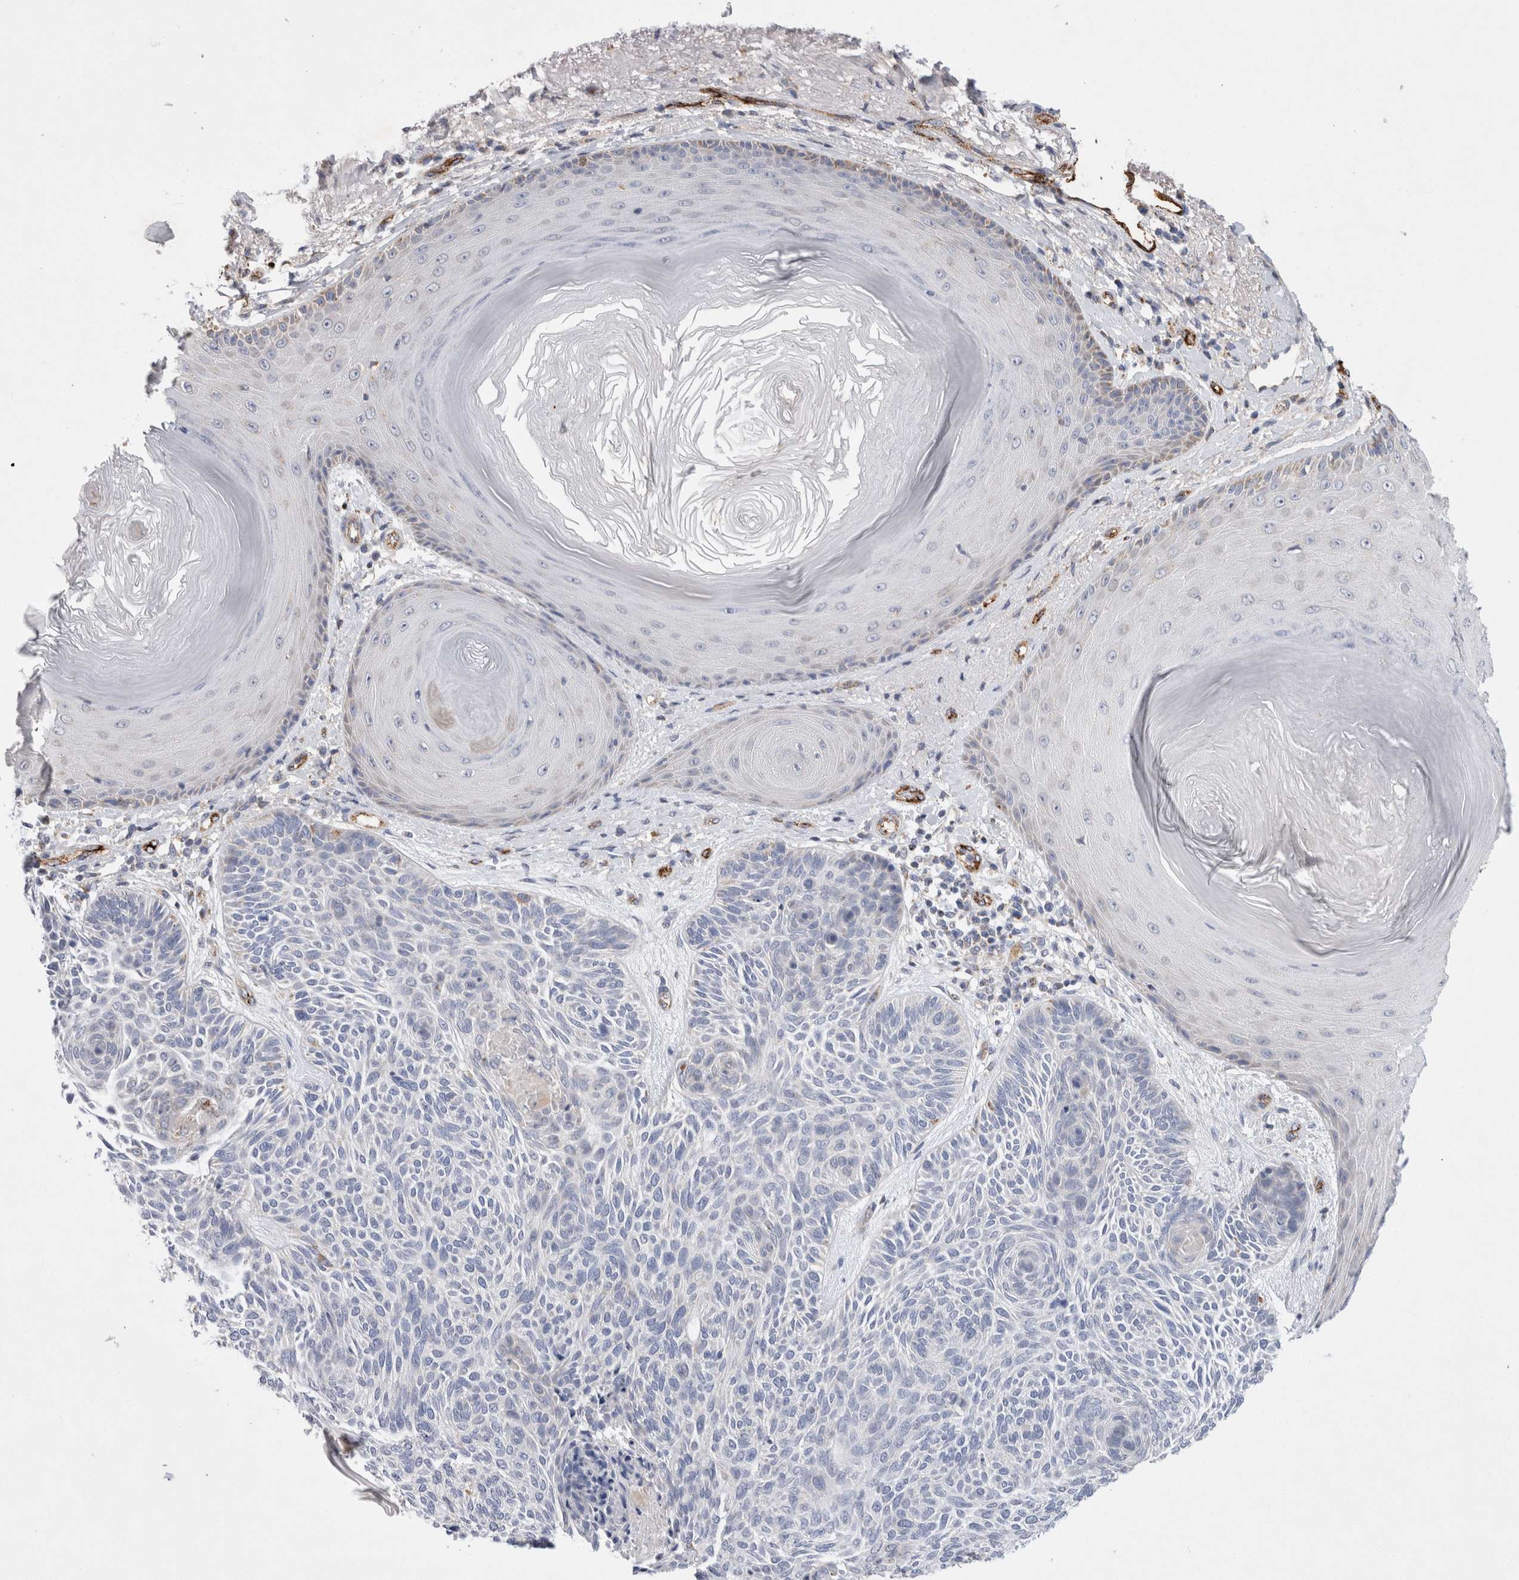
{"staining": {"intensity": "negative", "quantity": "none", "location": "none"}, "tissue": "skin cancer", "cell_type": "Tumor cells", "image_type": "cancer", "snomed": [{"axis": "morphology", "description": "Basal cell carcinoma"}, {"axis": "topography", "description": "Skin"}], "caption": "This micrograph is of skin cancer (basal cell carcinoma) stained with immunohistochemistry to label a protein in brown with the nuclei are counter-stained blue. There is no positivity in tumor cells.", "gene": "IARS2", "patient": {"sex": "male", "age": 55}}